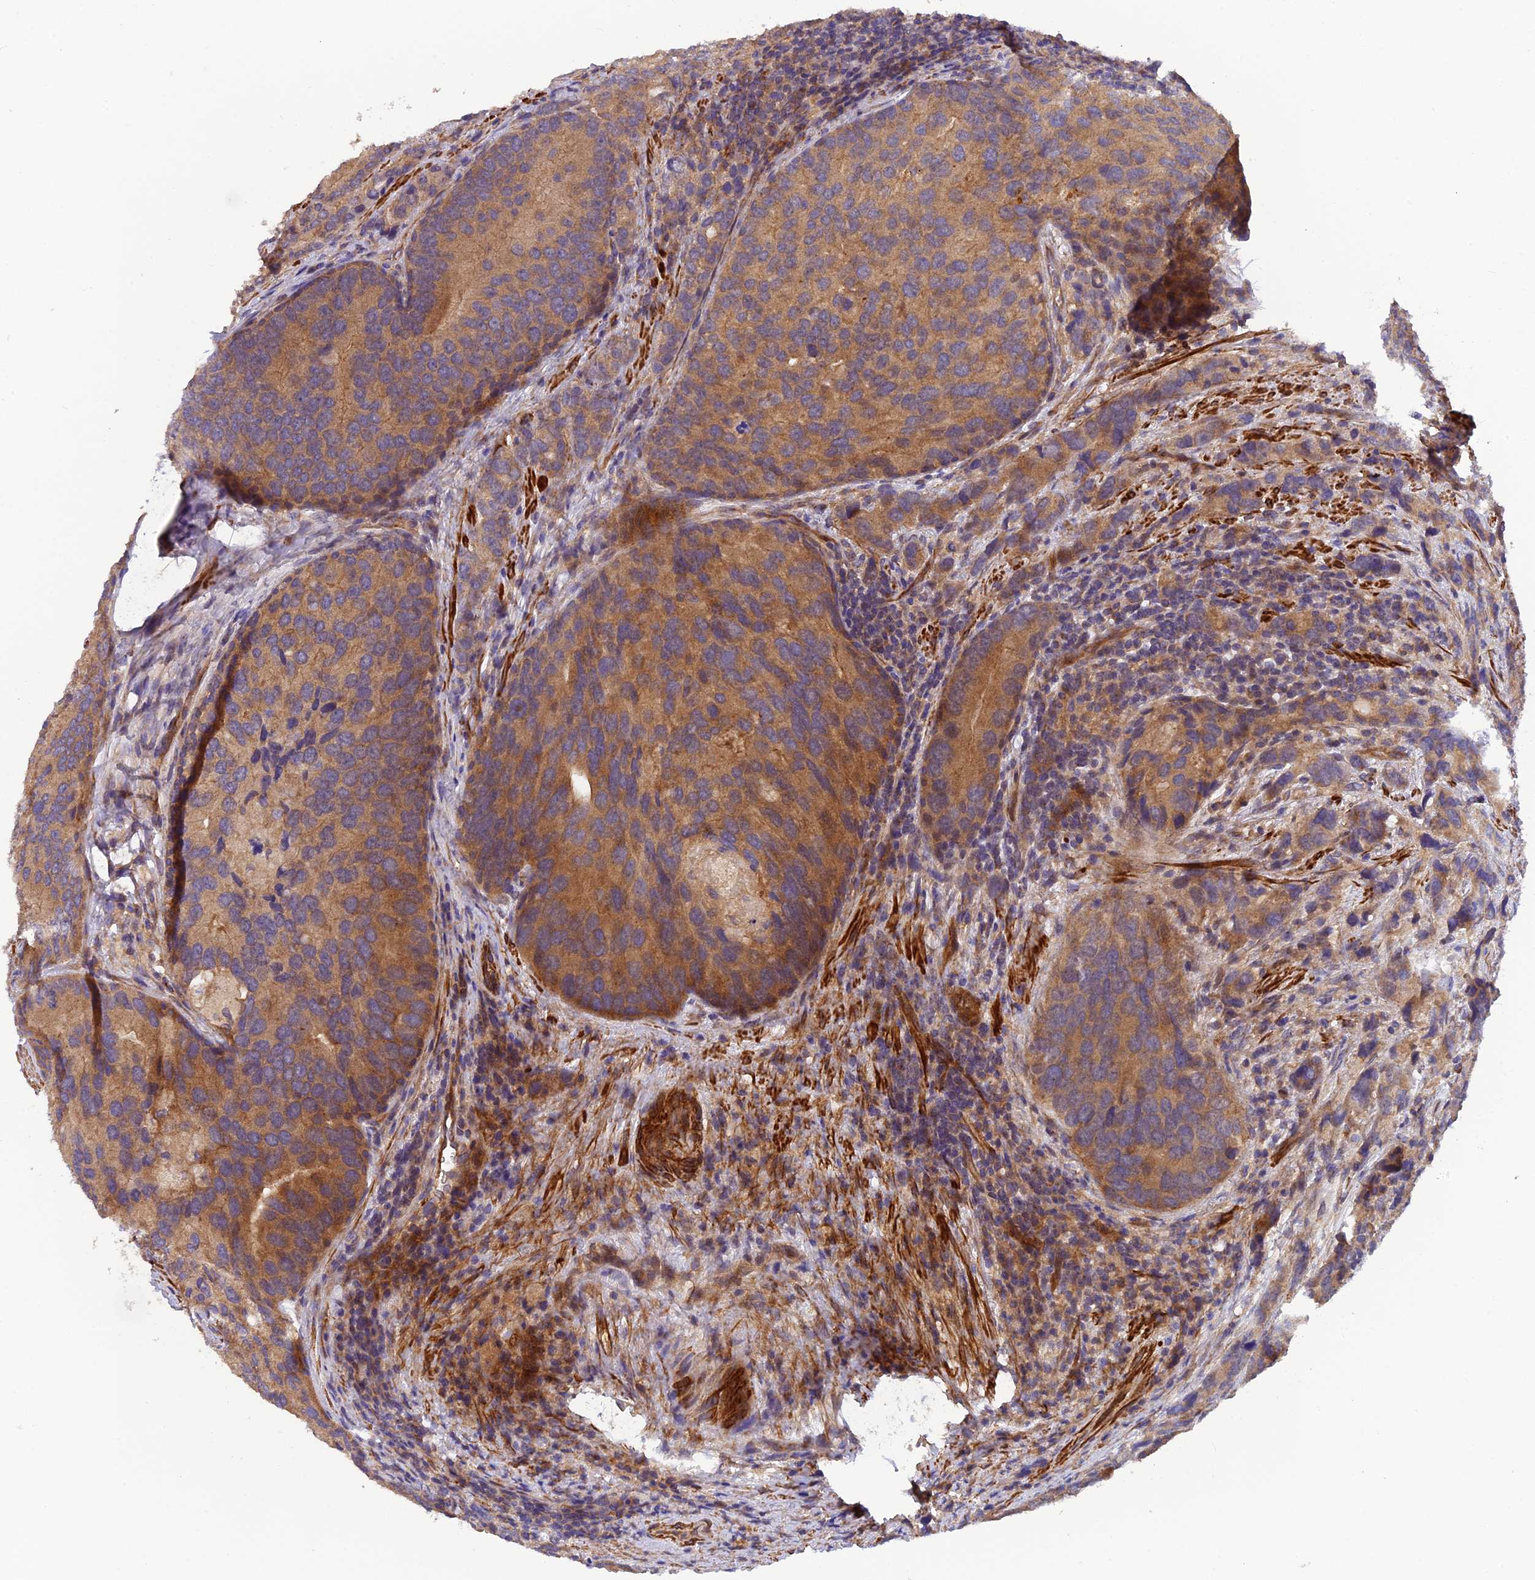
{"staining": {"intensity": "moderate", "quantity": ">75%", "location": "cytoplasmic/membranous"}, "tissue": "prostate cancer", "cell_type": "Tumor cells", "image_type": "cancer", "snomed": [{"axis": "morphology", "description": "Adenocarcinoma, High grade"}, {"axis": "topography", "description": "Prostate"}], "caption": "Human prostate cancer stained with a protein marker exhibits moderate staining in tumor cells.", "gene": "ADAMTS15", "patient": {"sex": "male", "age": 62}}